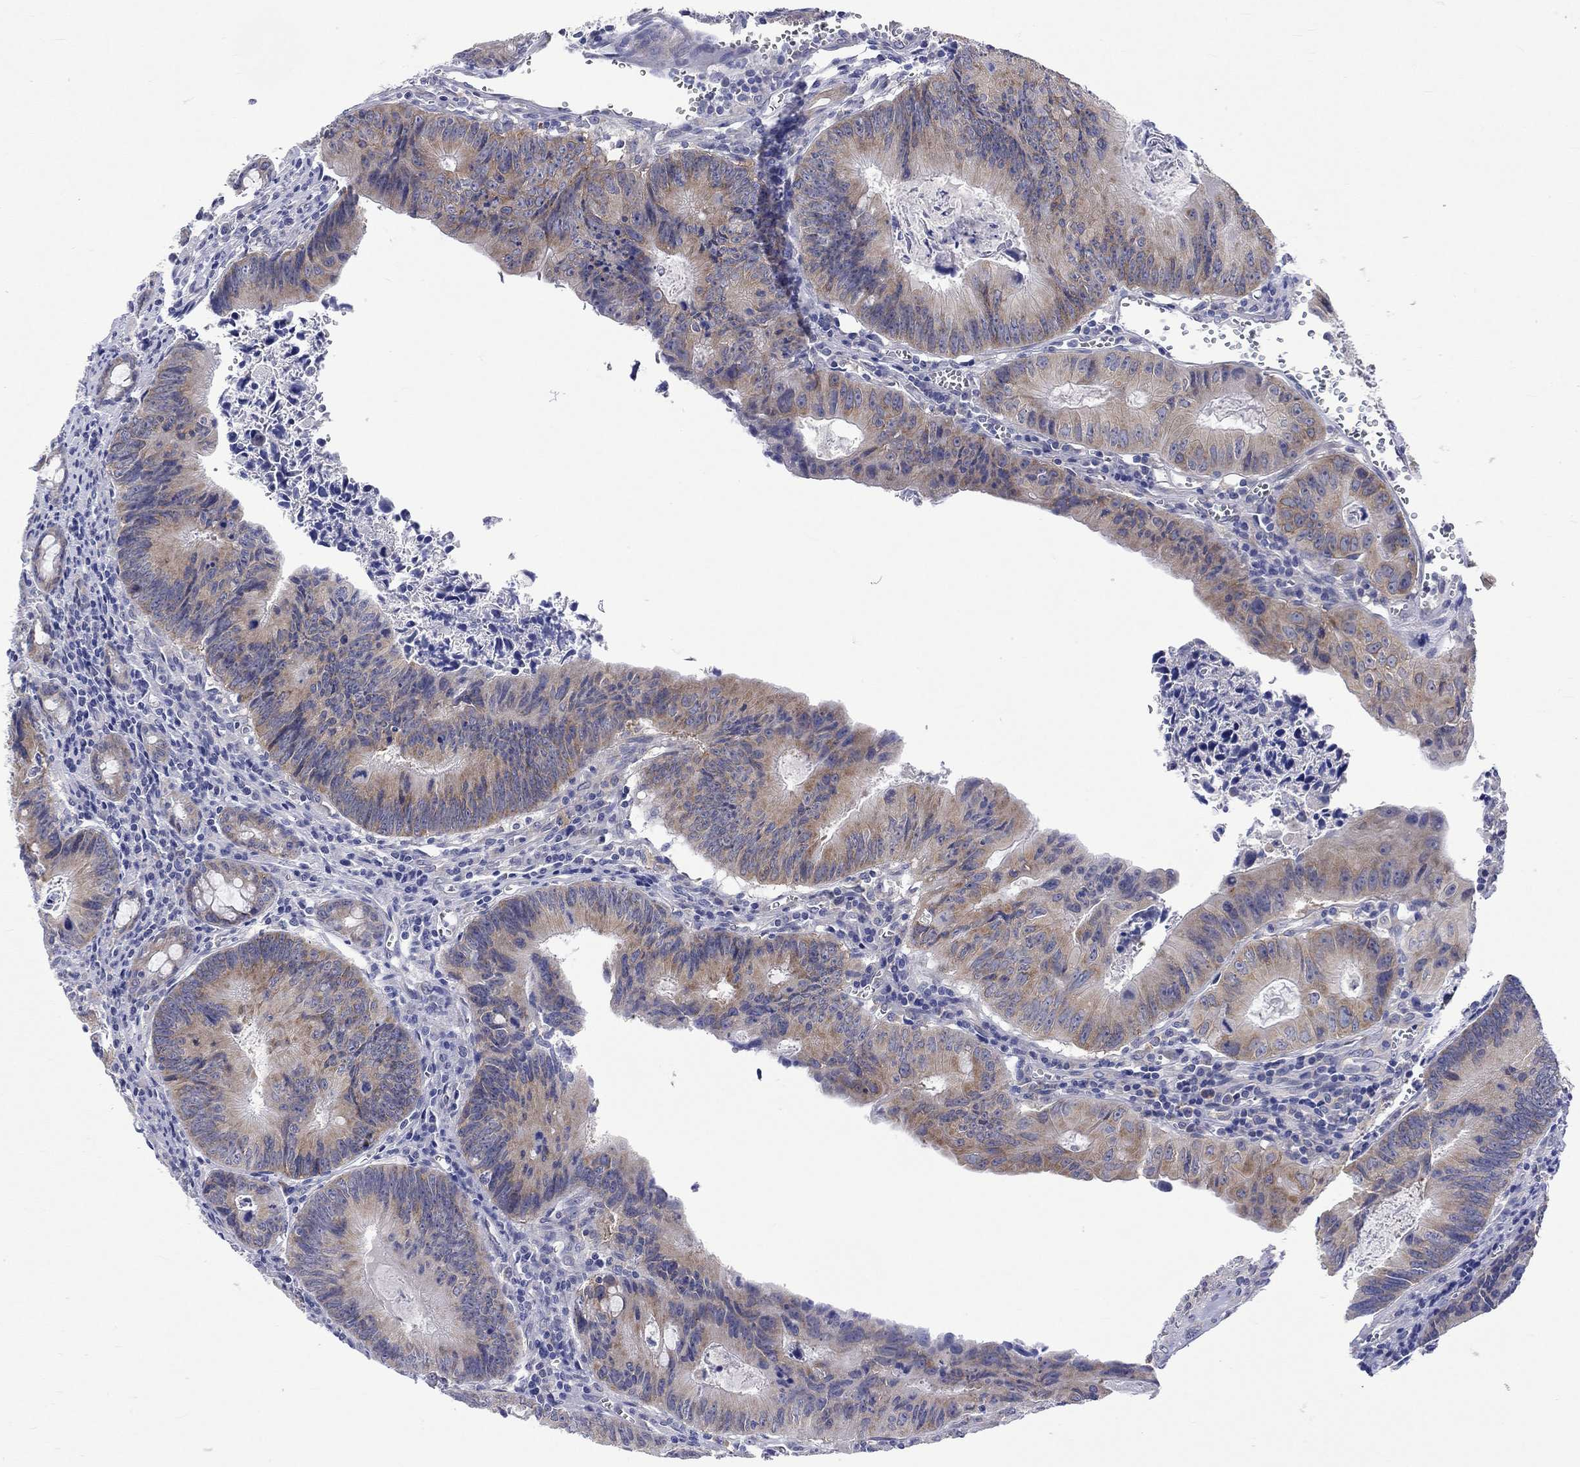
{"staining": {"intensity": "moderate", "quantity": "25%-75%", "location": "cytoplasmic/membranous"}, "tissue": "colorectal cancer", "cell_type": "Tumor cells", "image_type": "cancer", "snomed": [{"axis": "morphology", "description": "Adenocarcinoma, NOS"}, {"axis": "topography", "description": "Colon"}], "caption": "A high-resolution image shows IHC staining of colorectal adenocarcinoma, which reveals moderate cytoplasmic/membranous staining in approximately 25%-75% of tumor cells.", "gene": "CERS1", "patient": {"sex": "female", "age": 87}}